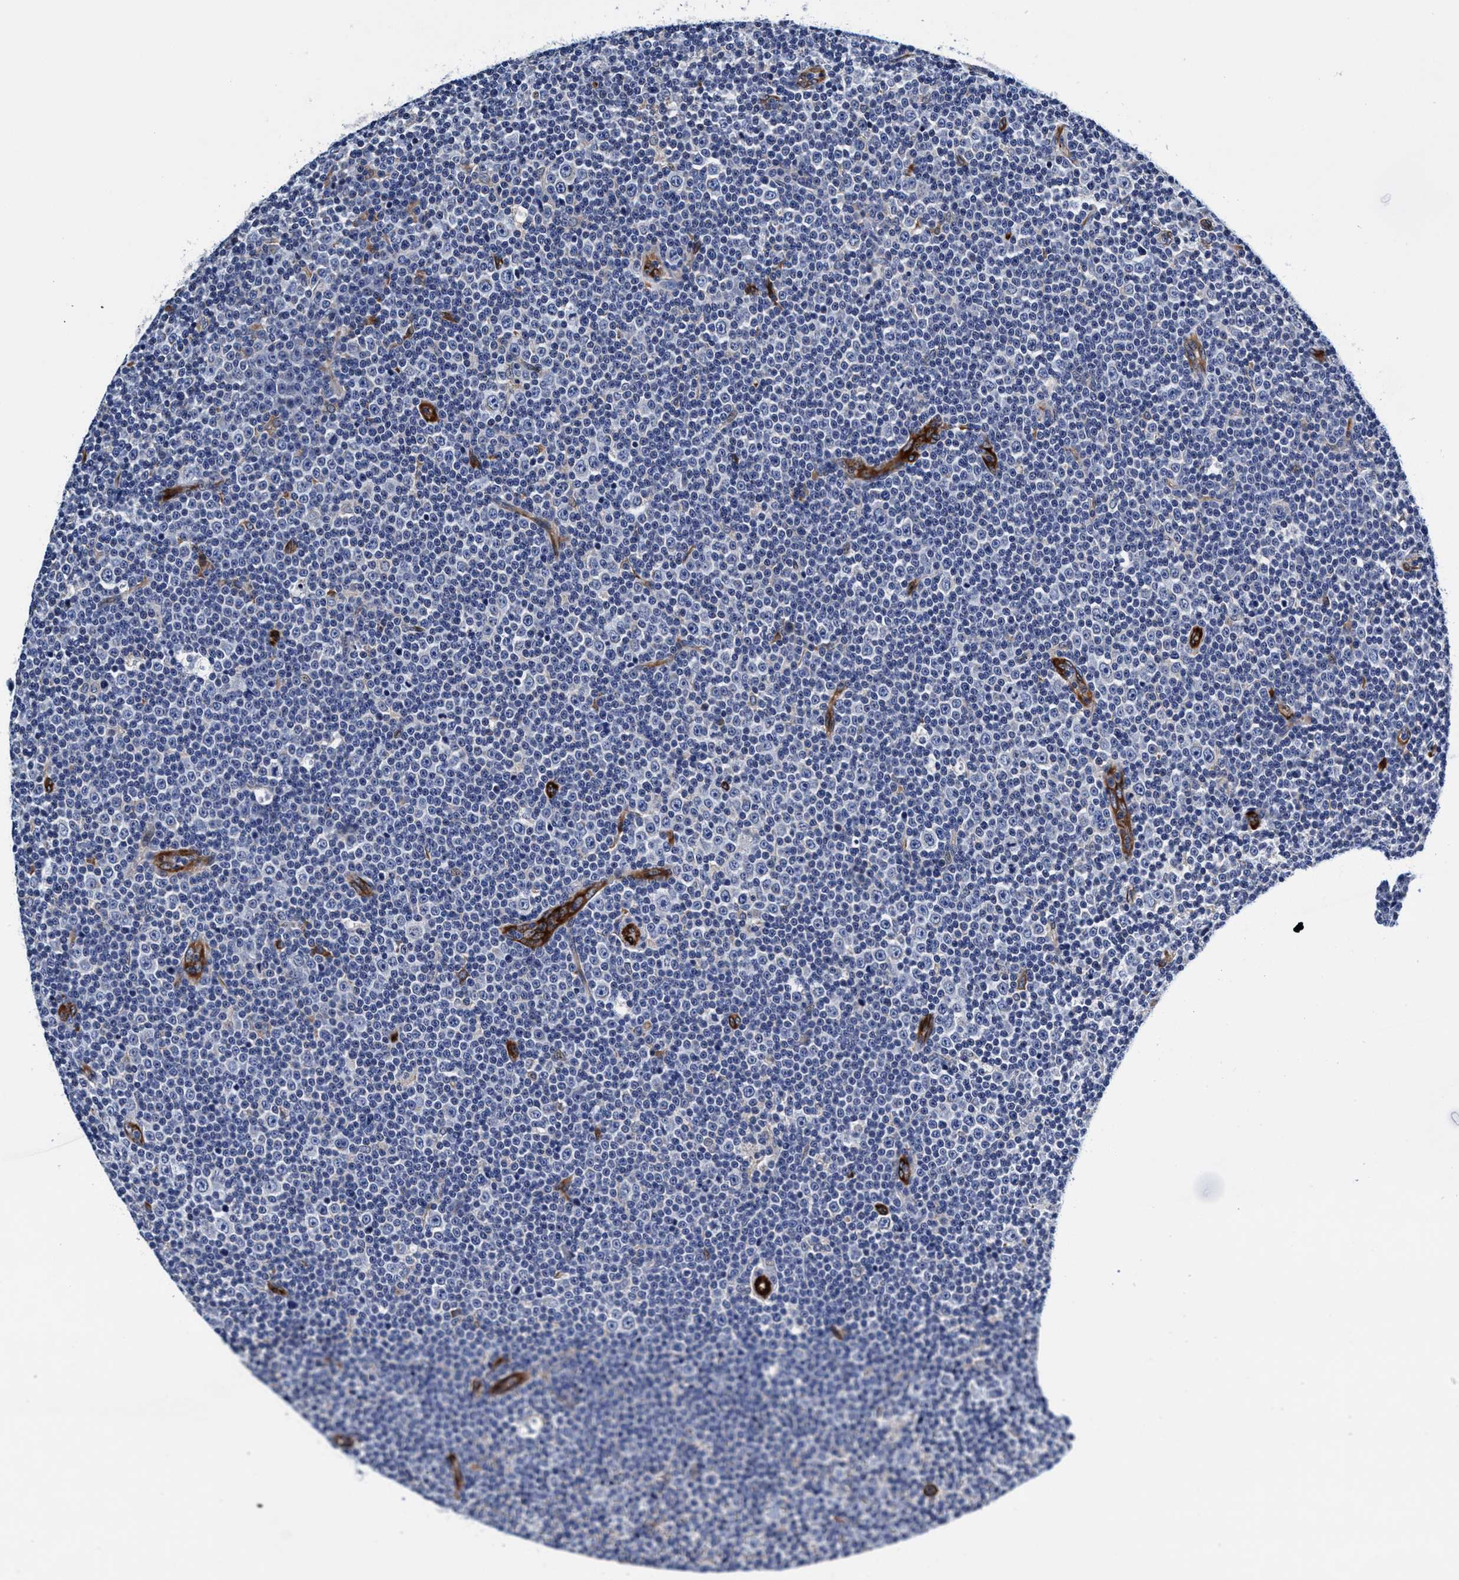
{"staining": {"intensity": "negative", "quantity": "none", "location": "none"}, "tissue": "lymphoma", "cell_type": "Tumor cells", "image_type": "cancer", "snomed": [{"axis": "morphology", "description": "Malignant lymphoma, non-Hodgkin's type, Low grade"}, {"axis": "topography", "description": "Lymph node"}], "caption": "There is no significant expression in tumor cells of low-grade malignant lymphoma, non-Hodgkin's type.", "gene": "UBALD2", "patient": {"sex": "female", "age": 67}}